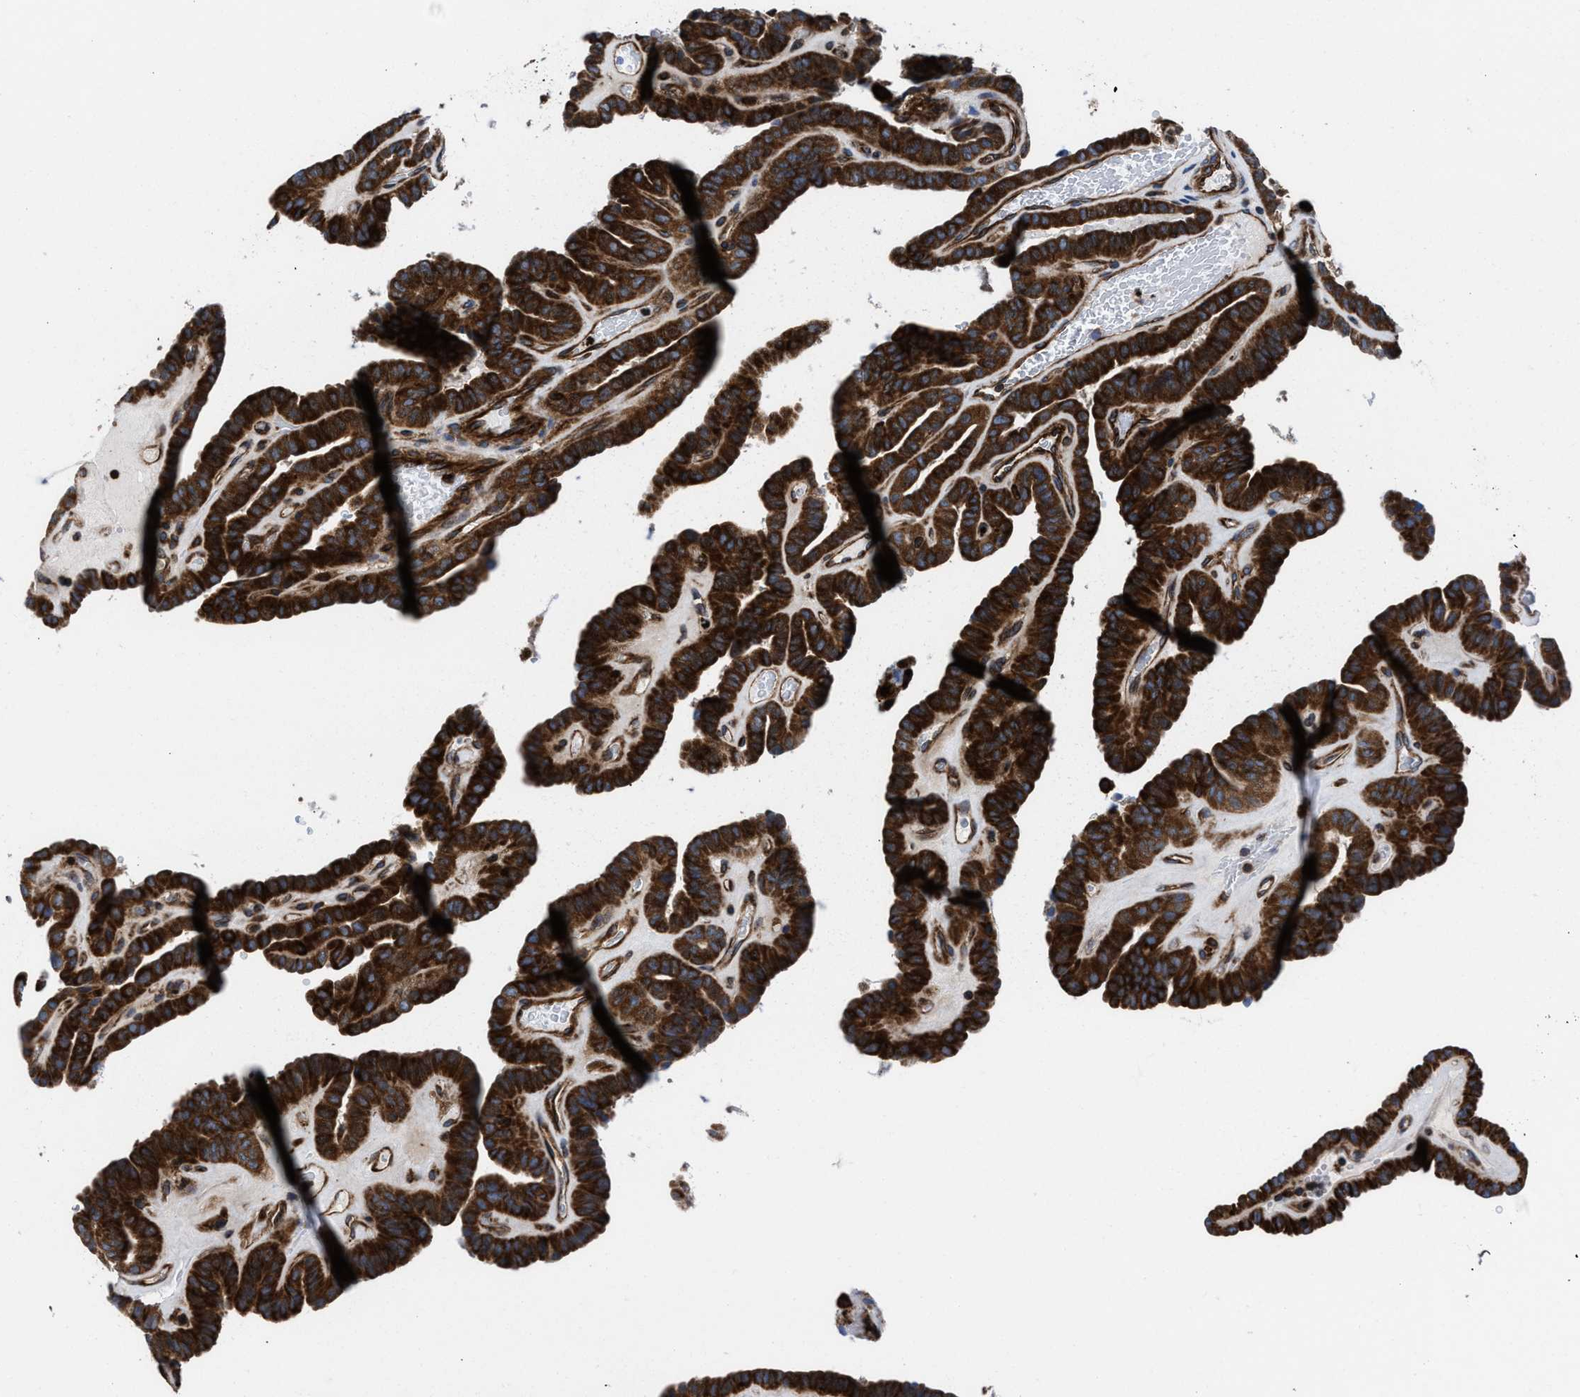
{"staining": {"intensity": "strong", "quantity": ">75%", "location": "cytoplasmic/membranous"}, "tissue": "thyroid cancer", "cell_type": "Tumor cells", "image_type": "cancer", "snomed": [{"axis": "morphology", "description": "Papillary adenocarcinoma, NOS"}, {"axis": "topography", "description": "Thyroid gland"}], "caption": "IHC photomicrograph of thyroid papillary adenocarcinoma stained for a protein (brown), which shows high levels of strong cytoplasmic/membranous staining in about >75% of tumor cells.", "gene": "PRR15L", "patient": {"sex": "male", "age": 77}}